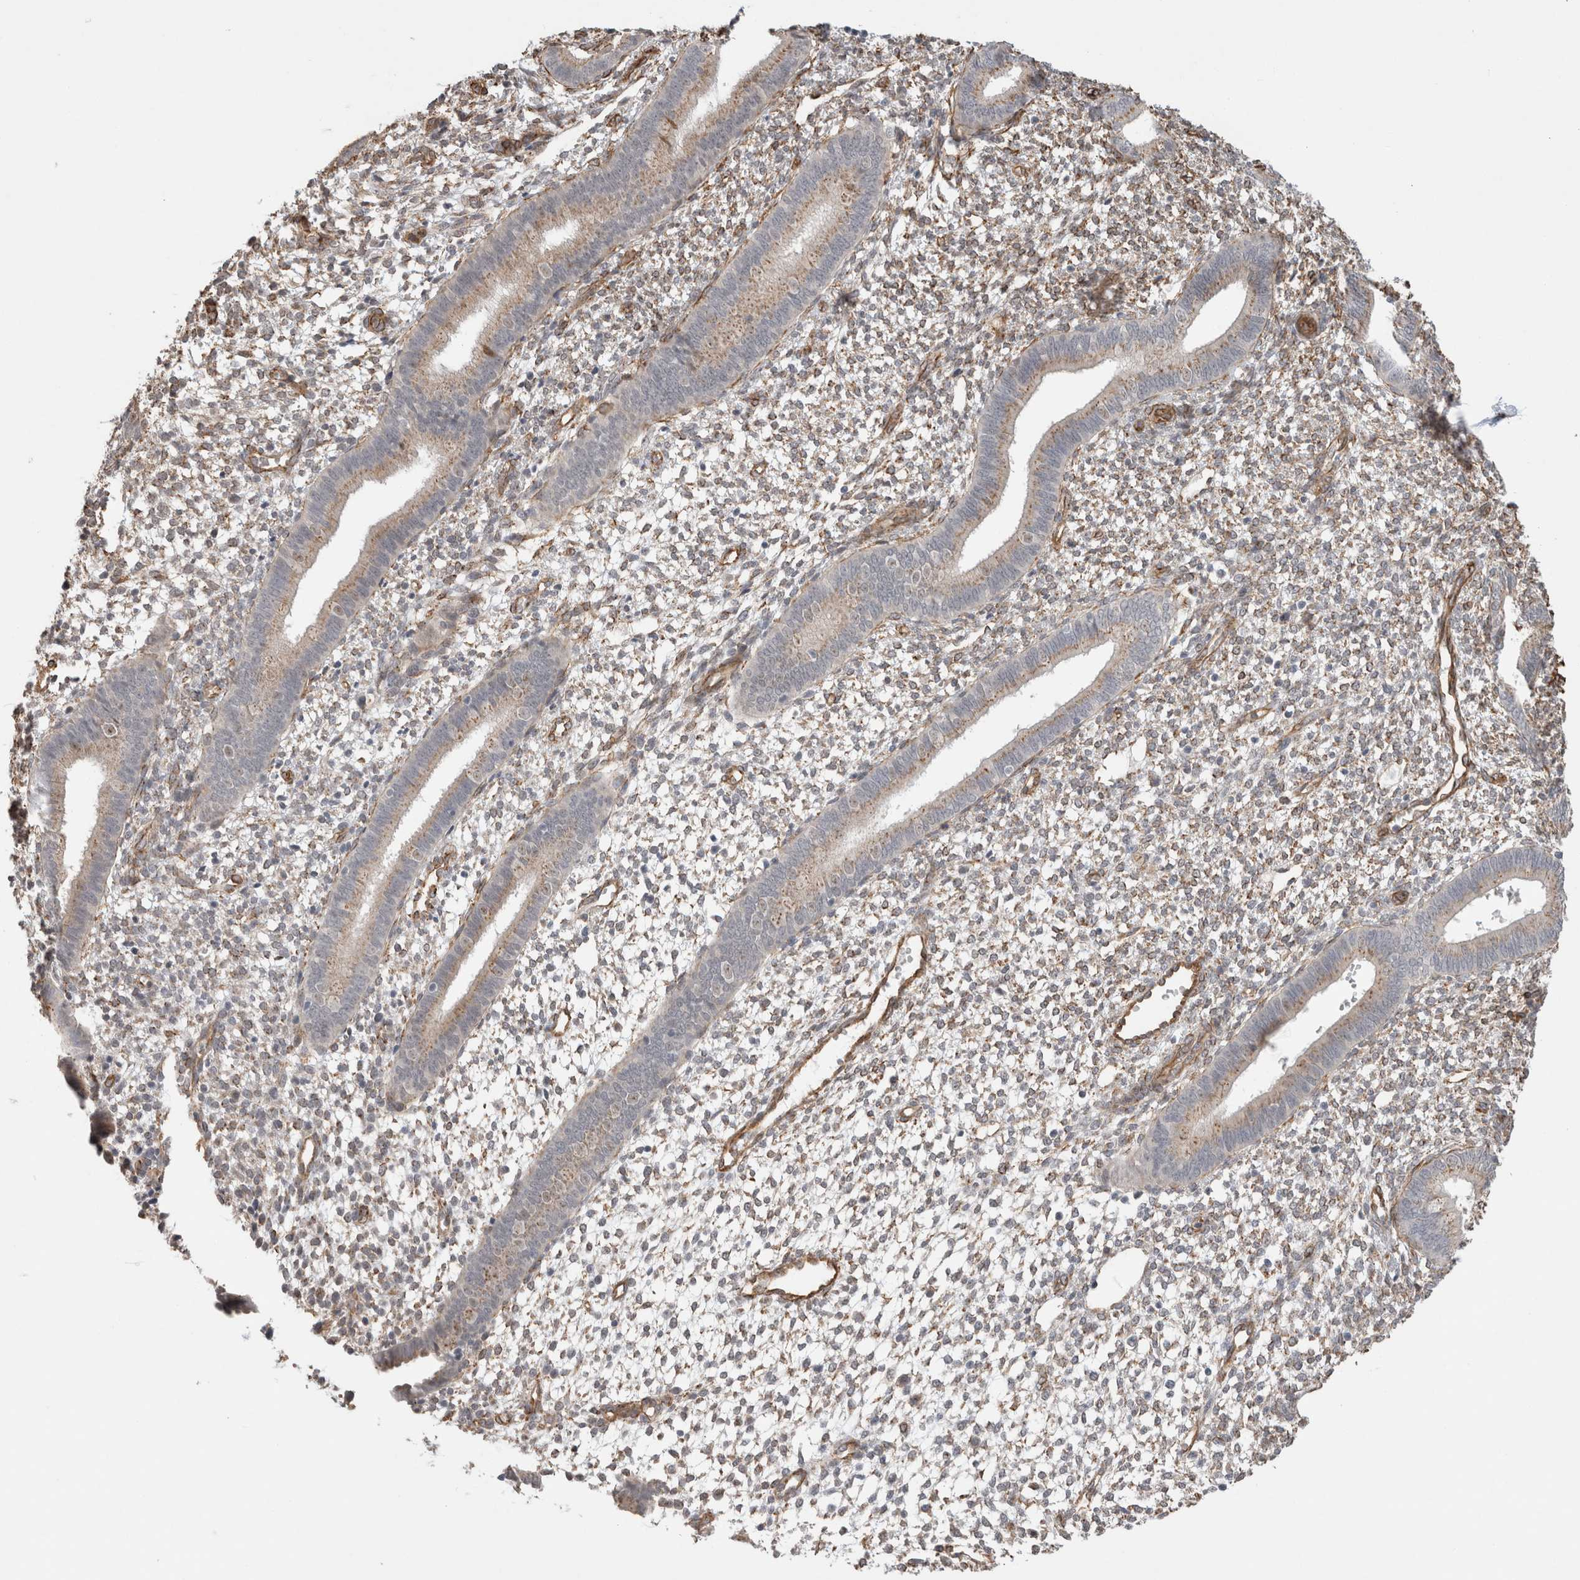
{"staining": {"intensity": "weak", "quantity": "25%-75%", "location": "cytoplasmic/membranous"}, "tissue": "endometrium", "cell_type": "Cells in endometrial stroma", "image_type": "normal", "snomed": [{"axis": "morphology", "description": "Normal tissue, NOS"}, {"axis": "topography", "description": "Endometrium"}], "caption": "Protein analysis of normal endometrium reveals weak cytoplasmic/membranous positivity in approximately 25%-75% of cells in endometrial stroma.", "gene": "CAAP1", "patient": {"sex": "female", "age": 46}}